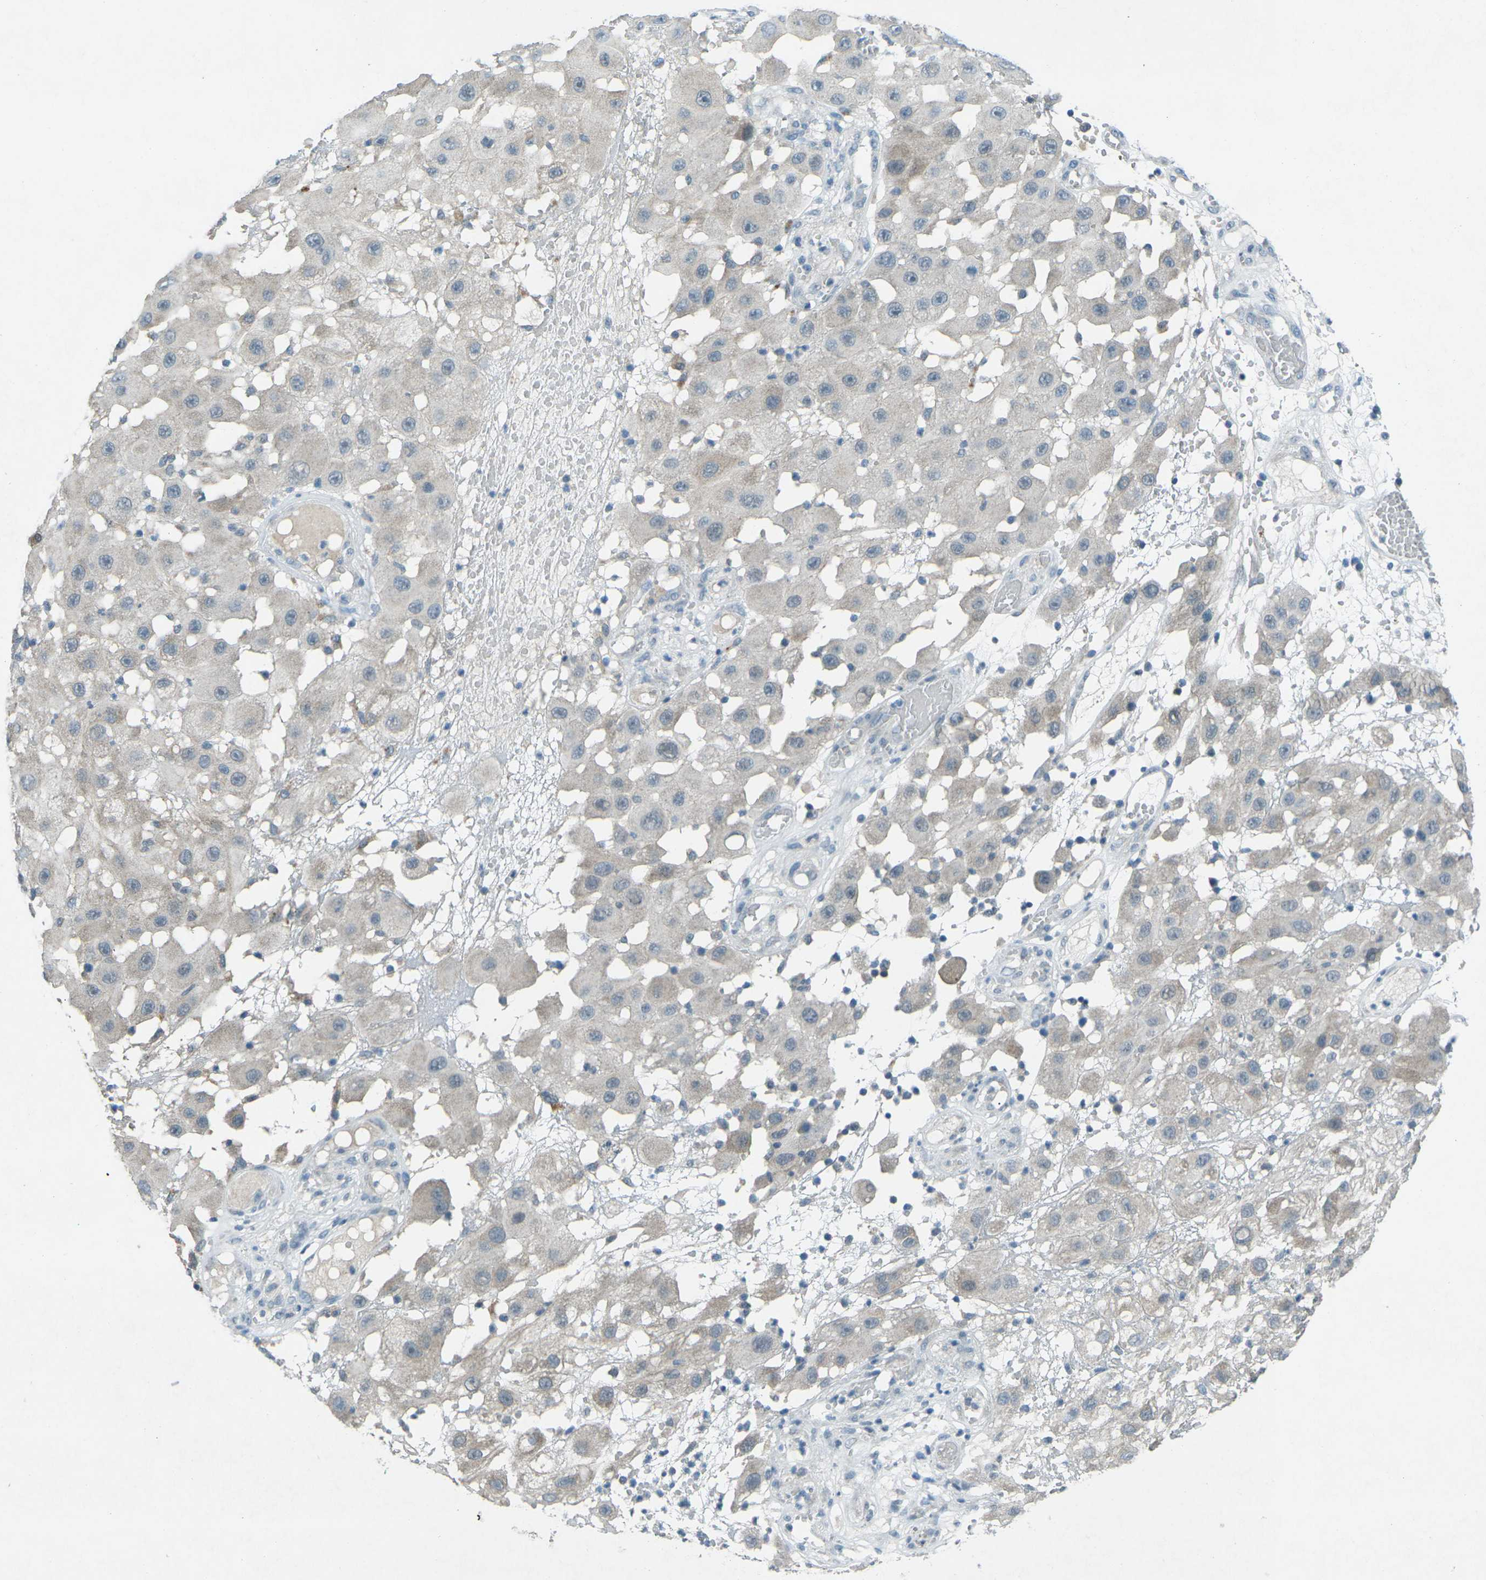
{"staining": {"intensity": "negative", "quantity": "none", "location": "none"}, "tissue": "melanoma", "cell_type": "Tumor cells", "image_type": "cancer", "snomed": [{"axis": "morphology", "description": "Malignant melanoma, NOS"}, {"axis": "topography", "description": "Skin"}], "caption": "Human melanoma stained for a protein using immunohistochemistry shows no staining in tumor cells.", "gene": "PRKCA", "patient": {"sex": "female", "age": 81}}